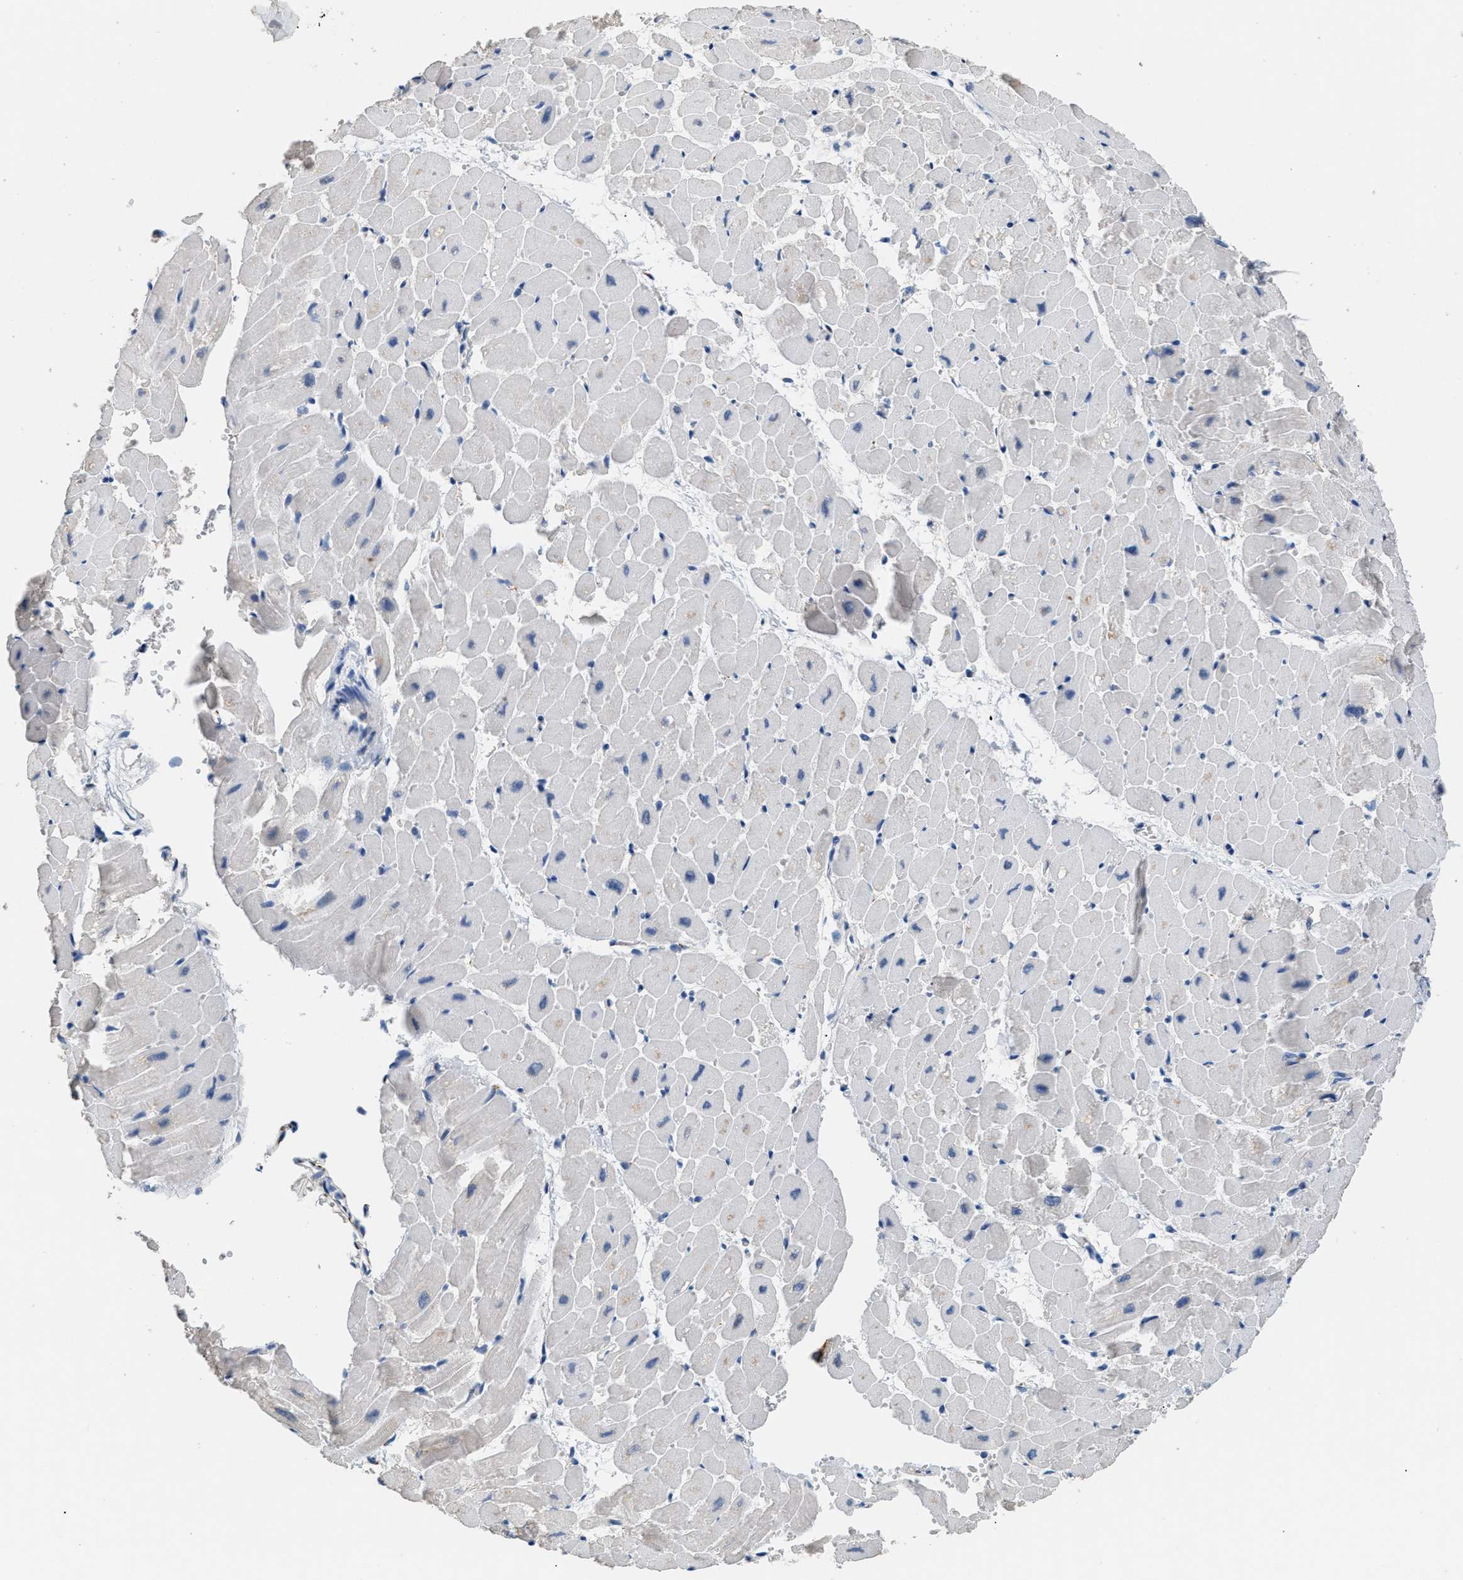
{"staining": {"intensity": "weak", "quantity": "<25%", "location": "cytoplasmic/membranous"}, "tissue": "heart muscle", "cell_type": "Cardiomyocytes", "image_type": "normal", "snomed": [{"axis": "morphology", "description": "Normal tissue, NOS"}, {"axis": "topography", "description": "Heart"}], "caption": "A high-resolution micrograph shows IHC staining of benign heart muscle, which shows no significant staining in cardiomyocytes.", "gene": "GOLM1", "patient": {"sex": "male", "age": 45}}